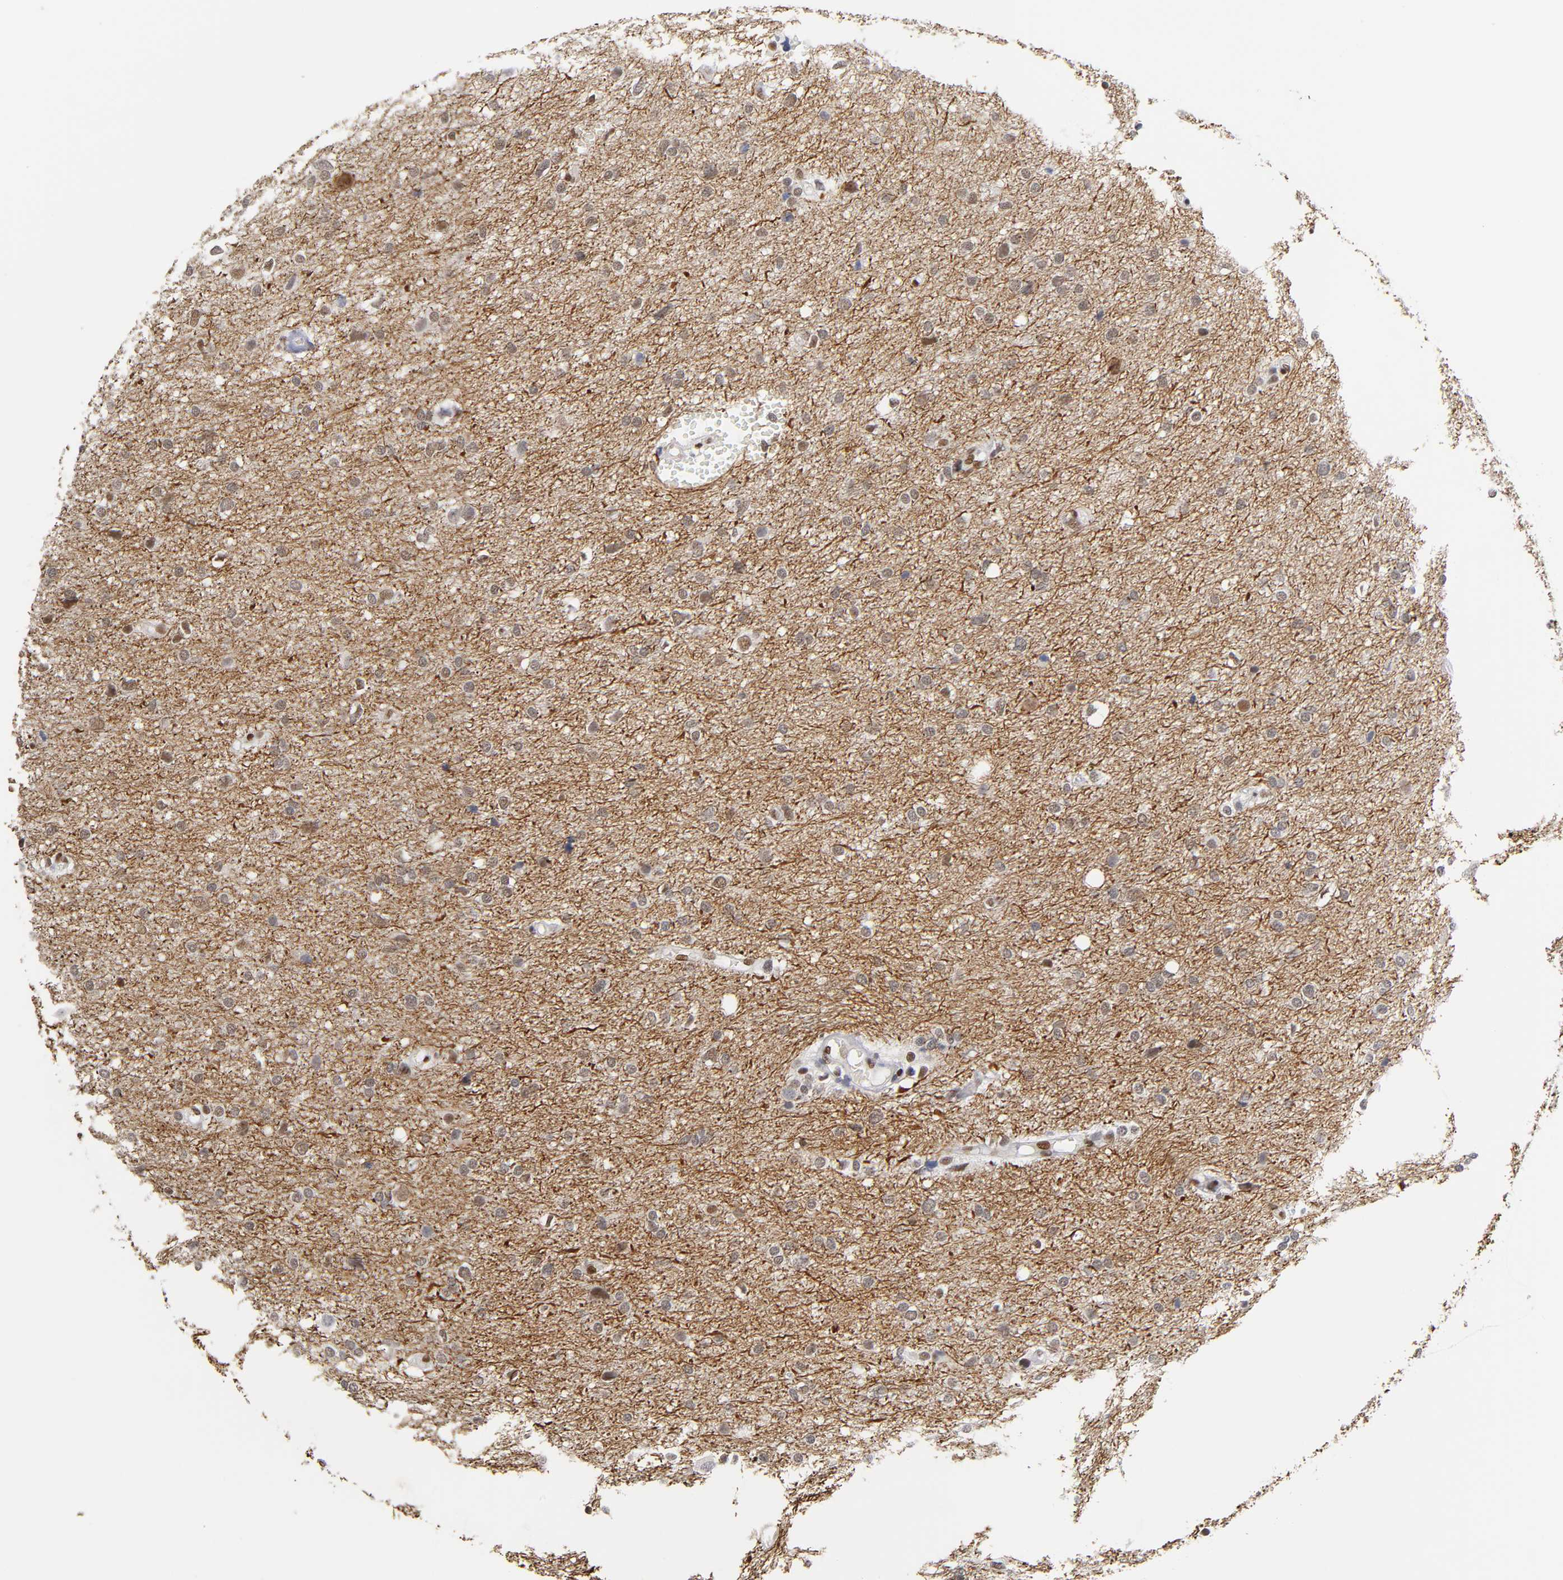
{"staining": {"intensity": "moderate", "quantity": "25%-75%", "location": "nuclear"}, "tissue": "glioma", "cell_type": "Tumor cells", "image_type": "cancer", "snomed": [{"axis": "morphology", "description": "Glioma, malignant, High grade"}, {"axis": "topography", "description": "Brain"}], "caption": "Immunohistochemistry (IHC) (DAB) staining of human glioma demonstrates moderate nuclear protein expression in approximately 25%-75% of tumor cells.", "gene": "NR3C1", "patient": {"sex": "female", "age": 59}}